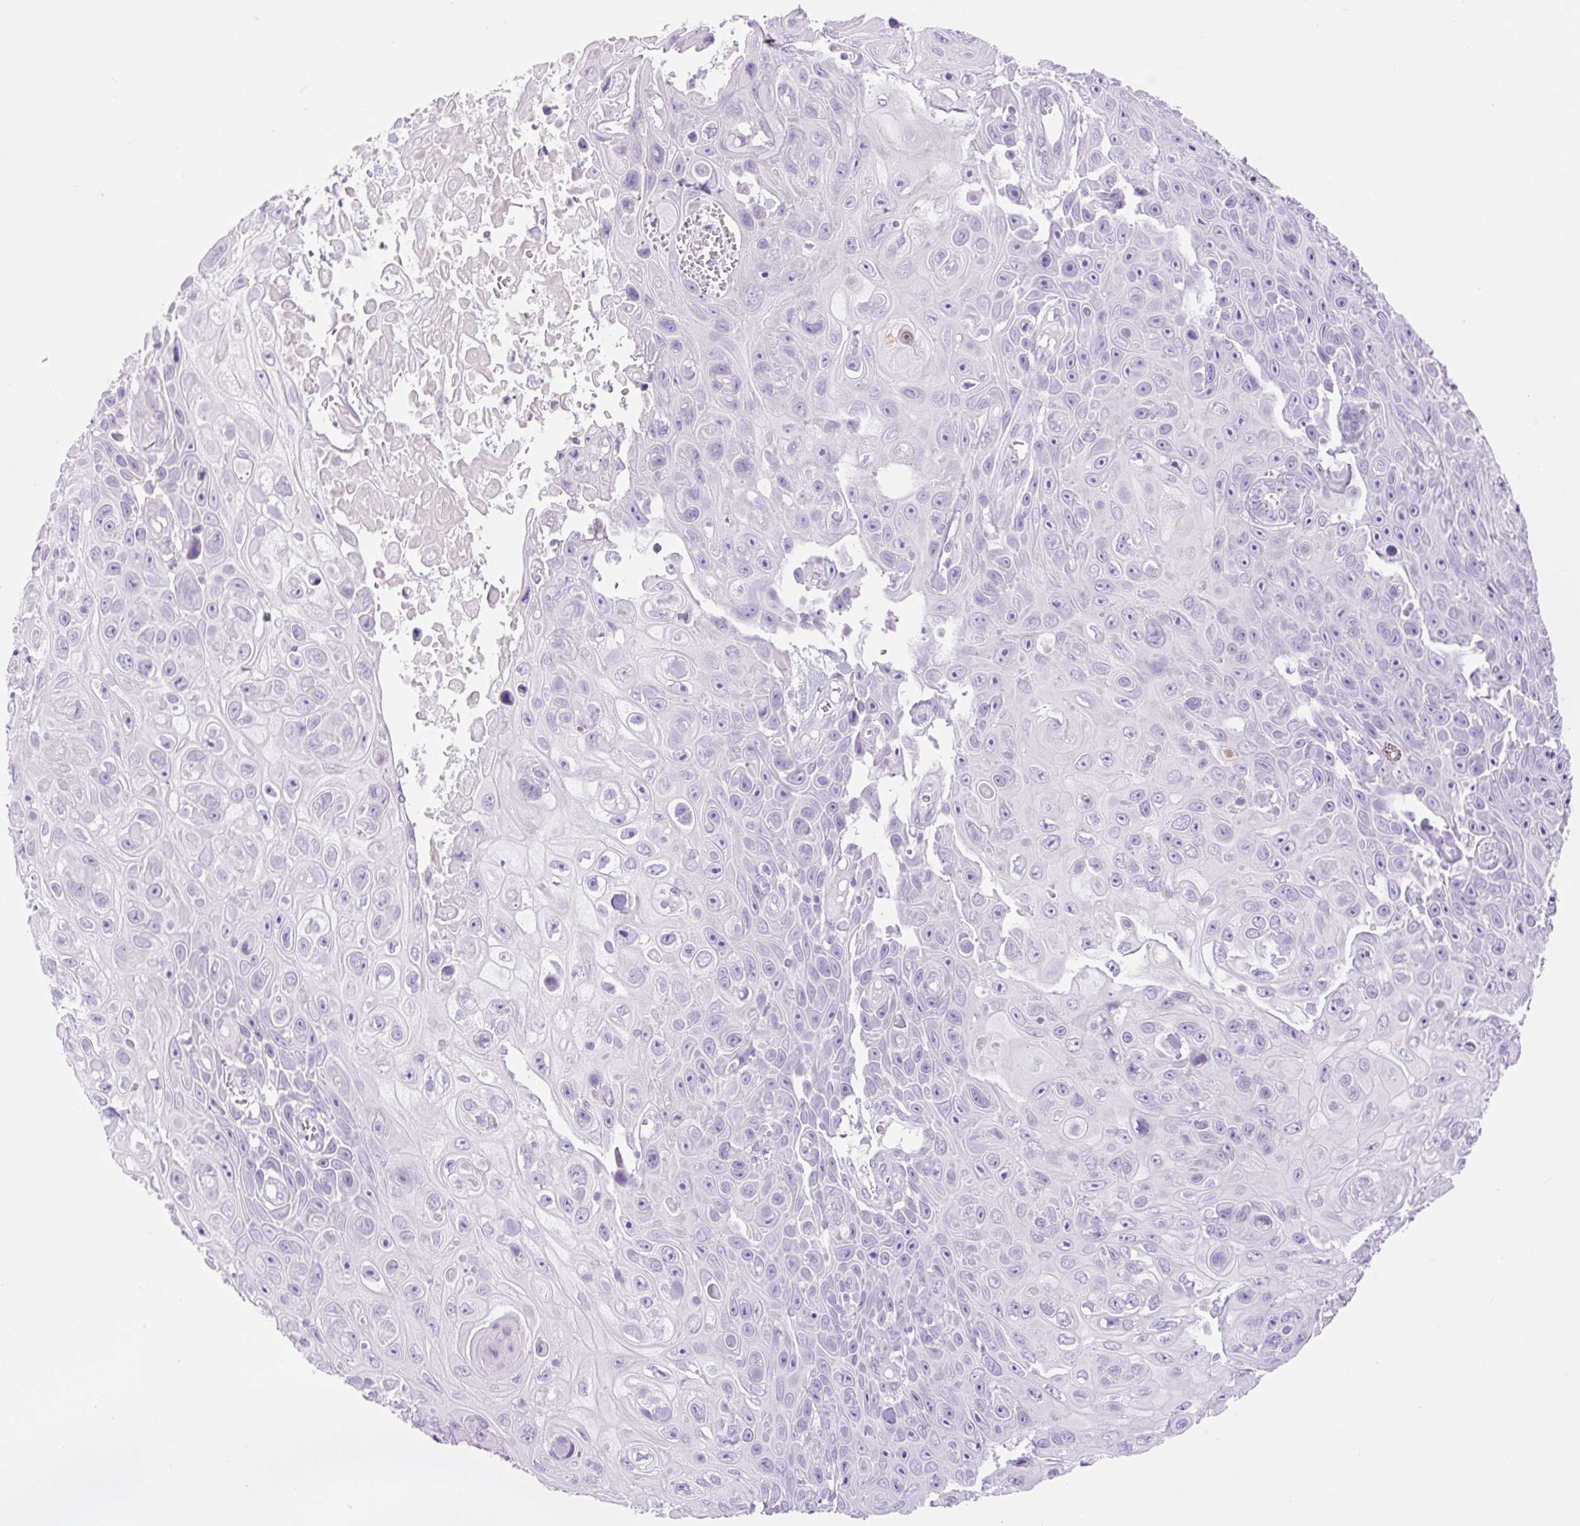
{"staining": {"intensity": "negative", "quantity": "none", "location": "none"}, "tissue": "skin cancer", "cell_type": "Tumor cells", "image_type": "cancer", "snomed": [{"axis": "morphology", "description": "Squamous cell carcinoma, NOS"}, {"axis": "topography", "description": "Skin"}], "caption": "Immunohistochemistry micrograph of neoplastic tissue: skin cancer (squamous cell carcinoma) stained with DAB (3,3'-diaminobenzidine) reveals no significant protein positivity in tumor cells.", "gene": "SLC25A40", "patient": {"sex": "male", "age": 82}}